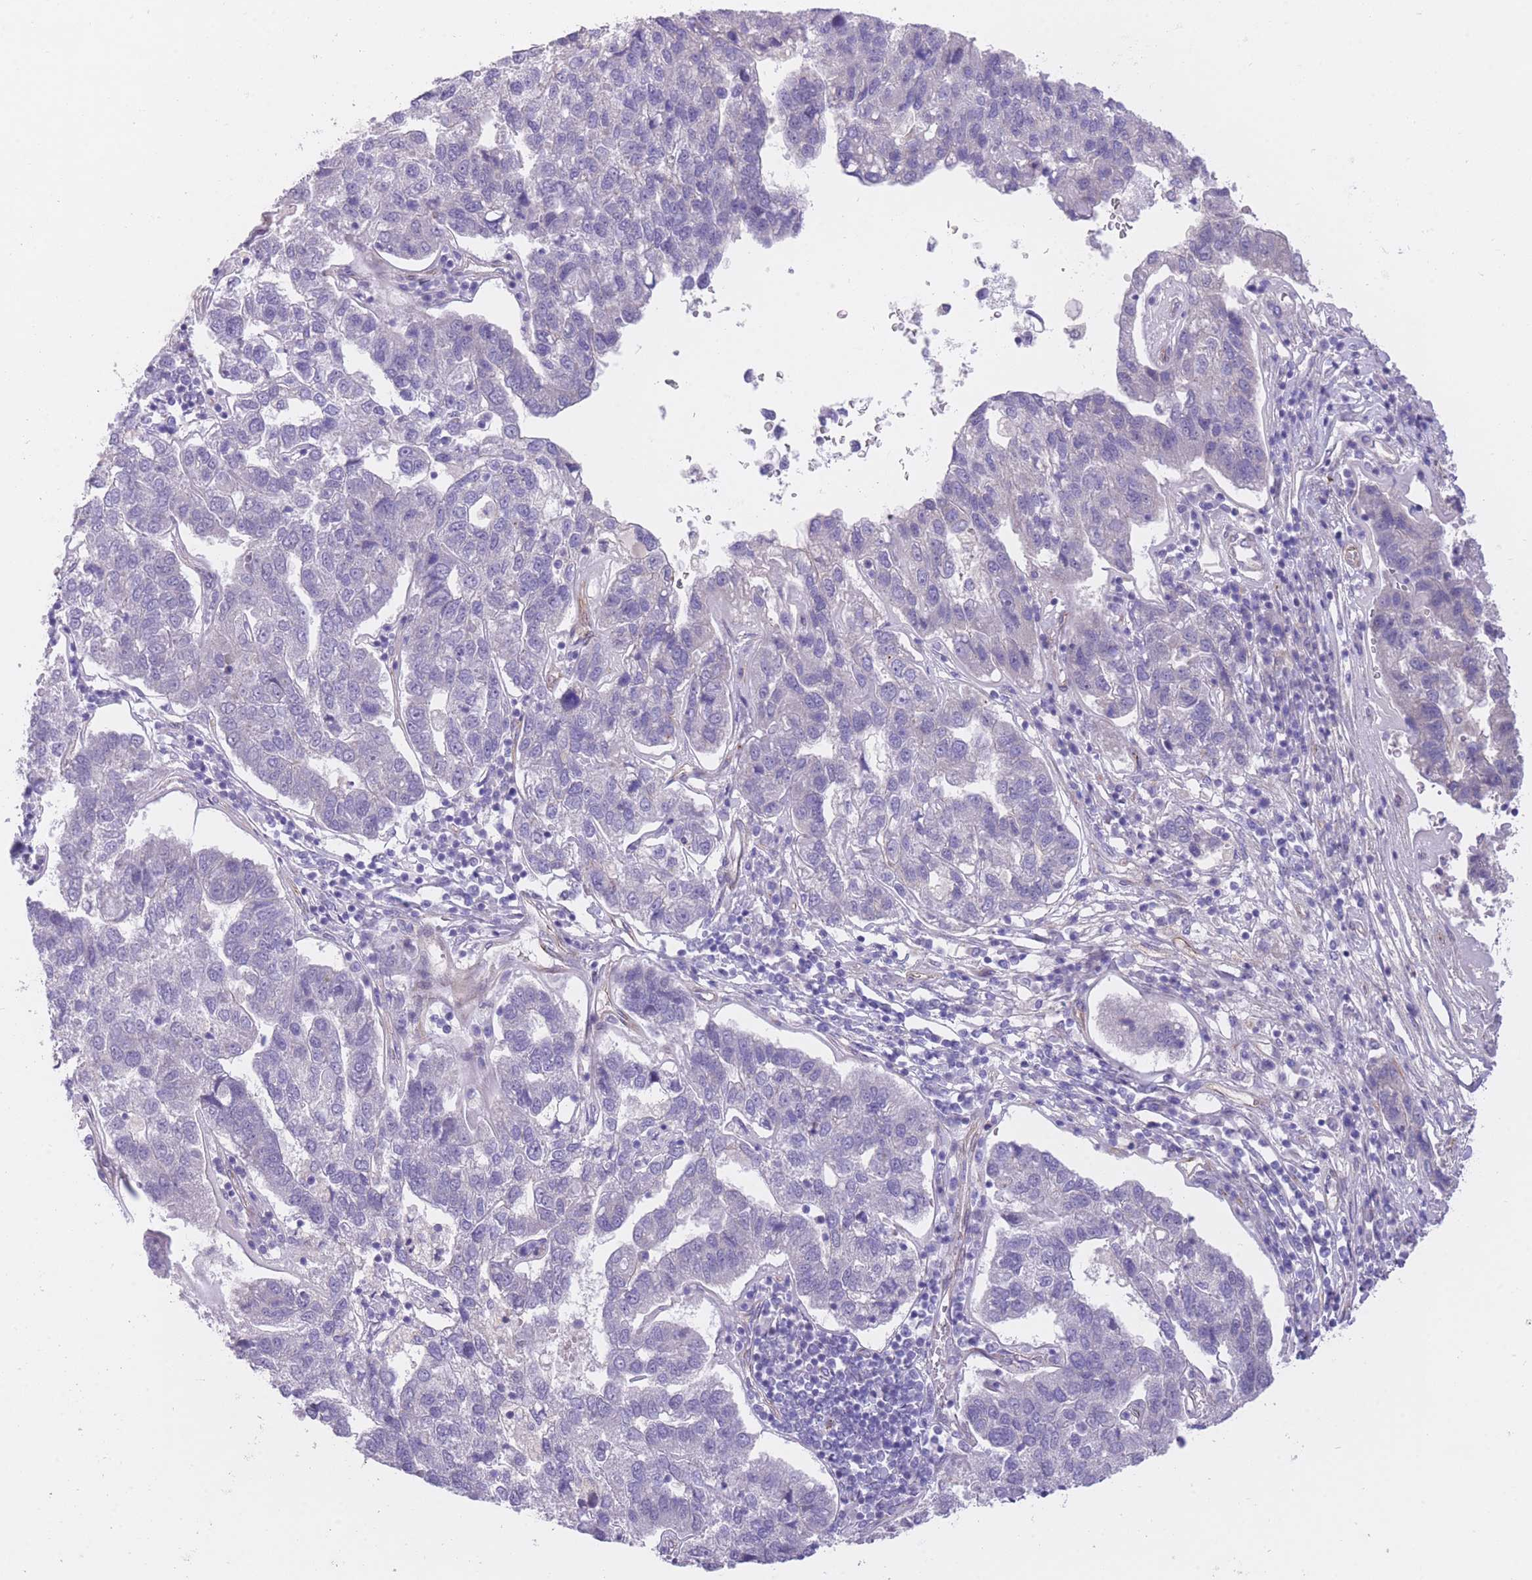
{"staining": {"intensity": "negative", "quantity": "none", "location": "none"}, "tissue": "pancreatic cancer", "cell_type": "Tumor cells", "image_type": "cancer", "snomed": [{"axis": "morphology", "description": "Adenocarcinoma, NOS"}, {"axis": "topography", "description": "Pancreas"}], "caption": "Immunohistochemical staining of adenocarcinoma (pancreatic) reveals no significant positivity in tumor cells.", "gene": "QTRT1", "patient": {"sex": "female", "age": 61}}